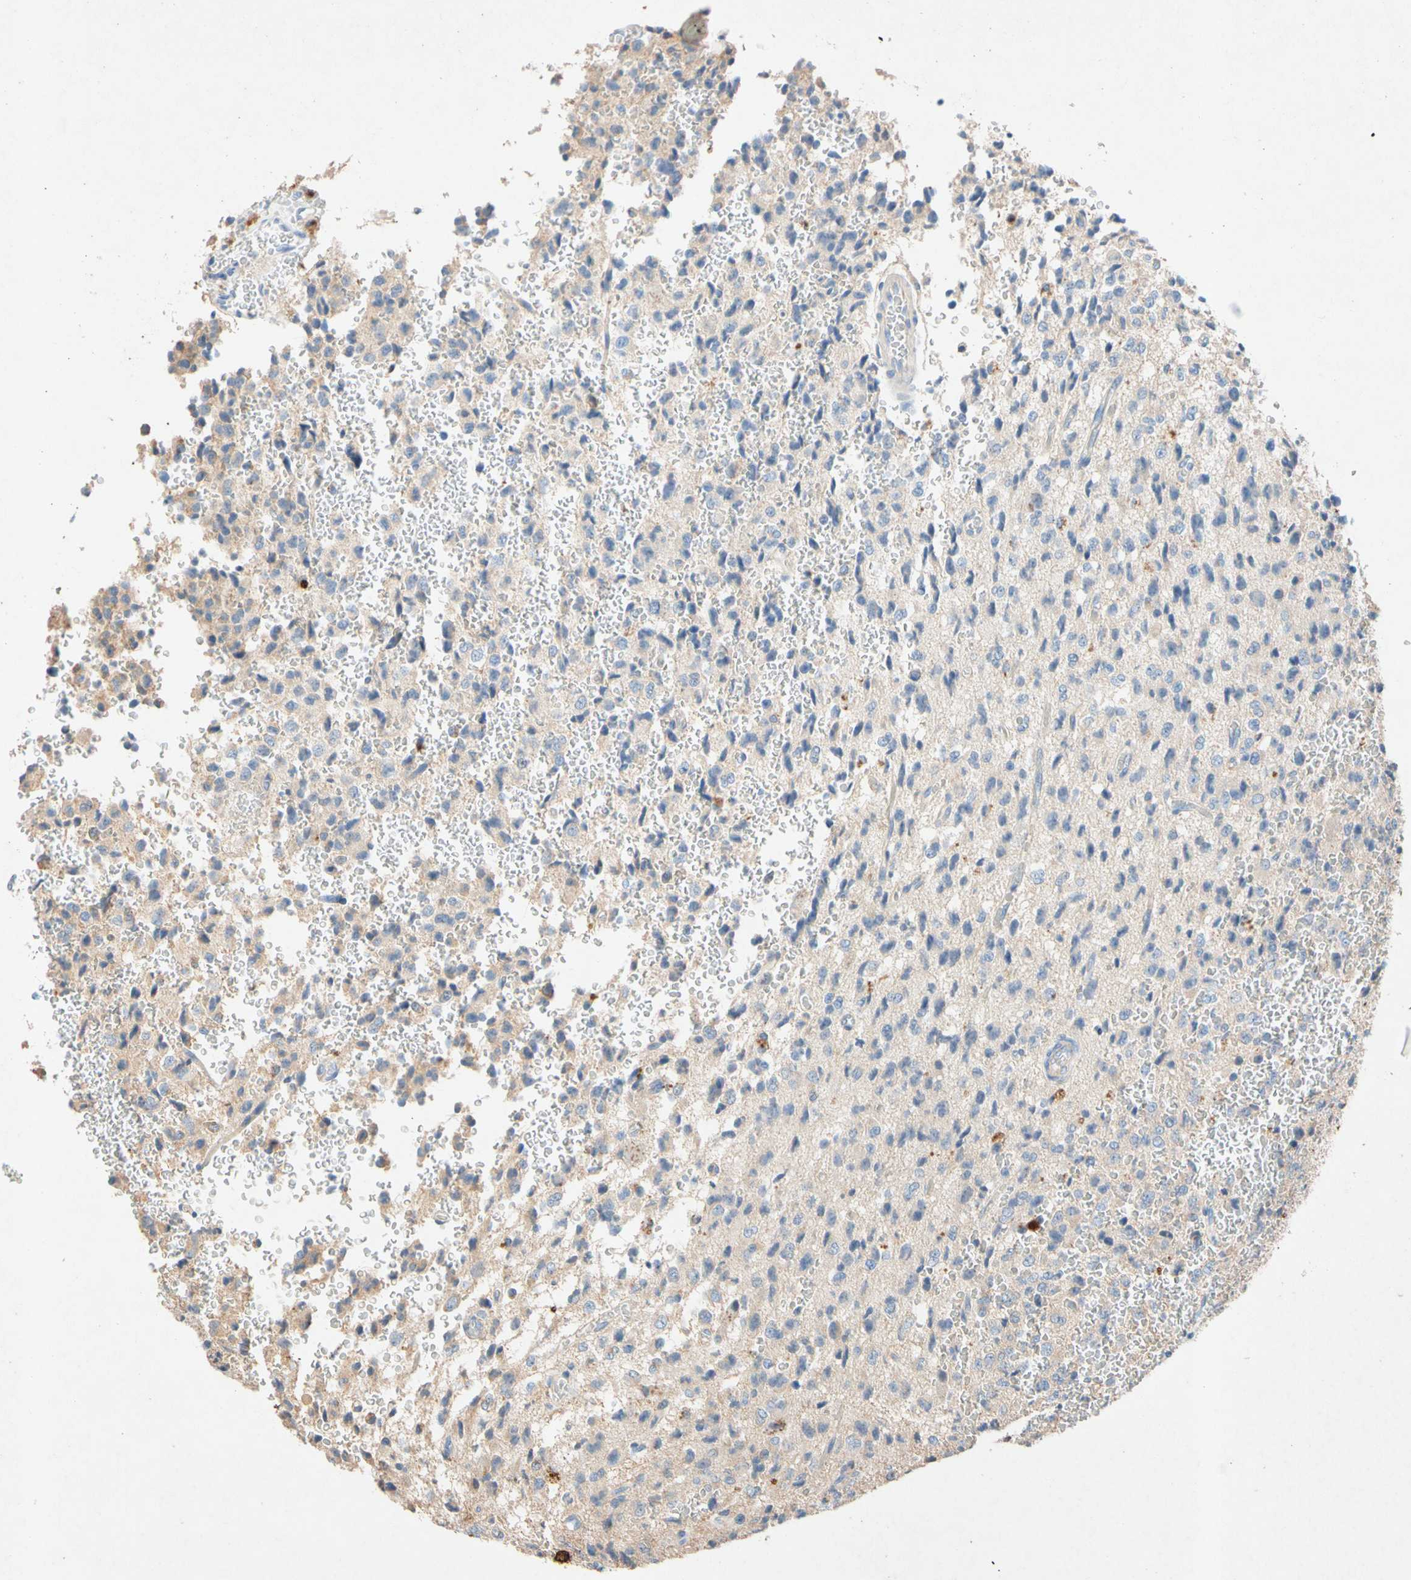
{"staining": {"intensity": "negative", "quantity": "none", "location": "none"}, "tissue": "glioma", "cell_type": "Tumor cells", "image_type": "cancer", "snomed": [{"axis": "morphology", "description": "Glioma, malignant, High grade"}, {"axis": "topography", "description": "pancreas cauda"}], "caption": "A high-resolution image shows IHC staining of glioma, which reveals no significant expression in tumor cells.", "gene": "GASK1B", "patient": {"sex": "male", "age": 60}}